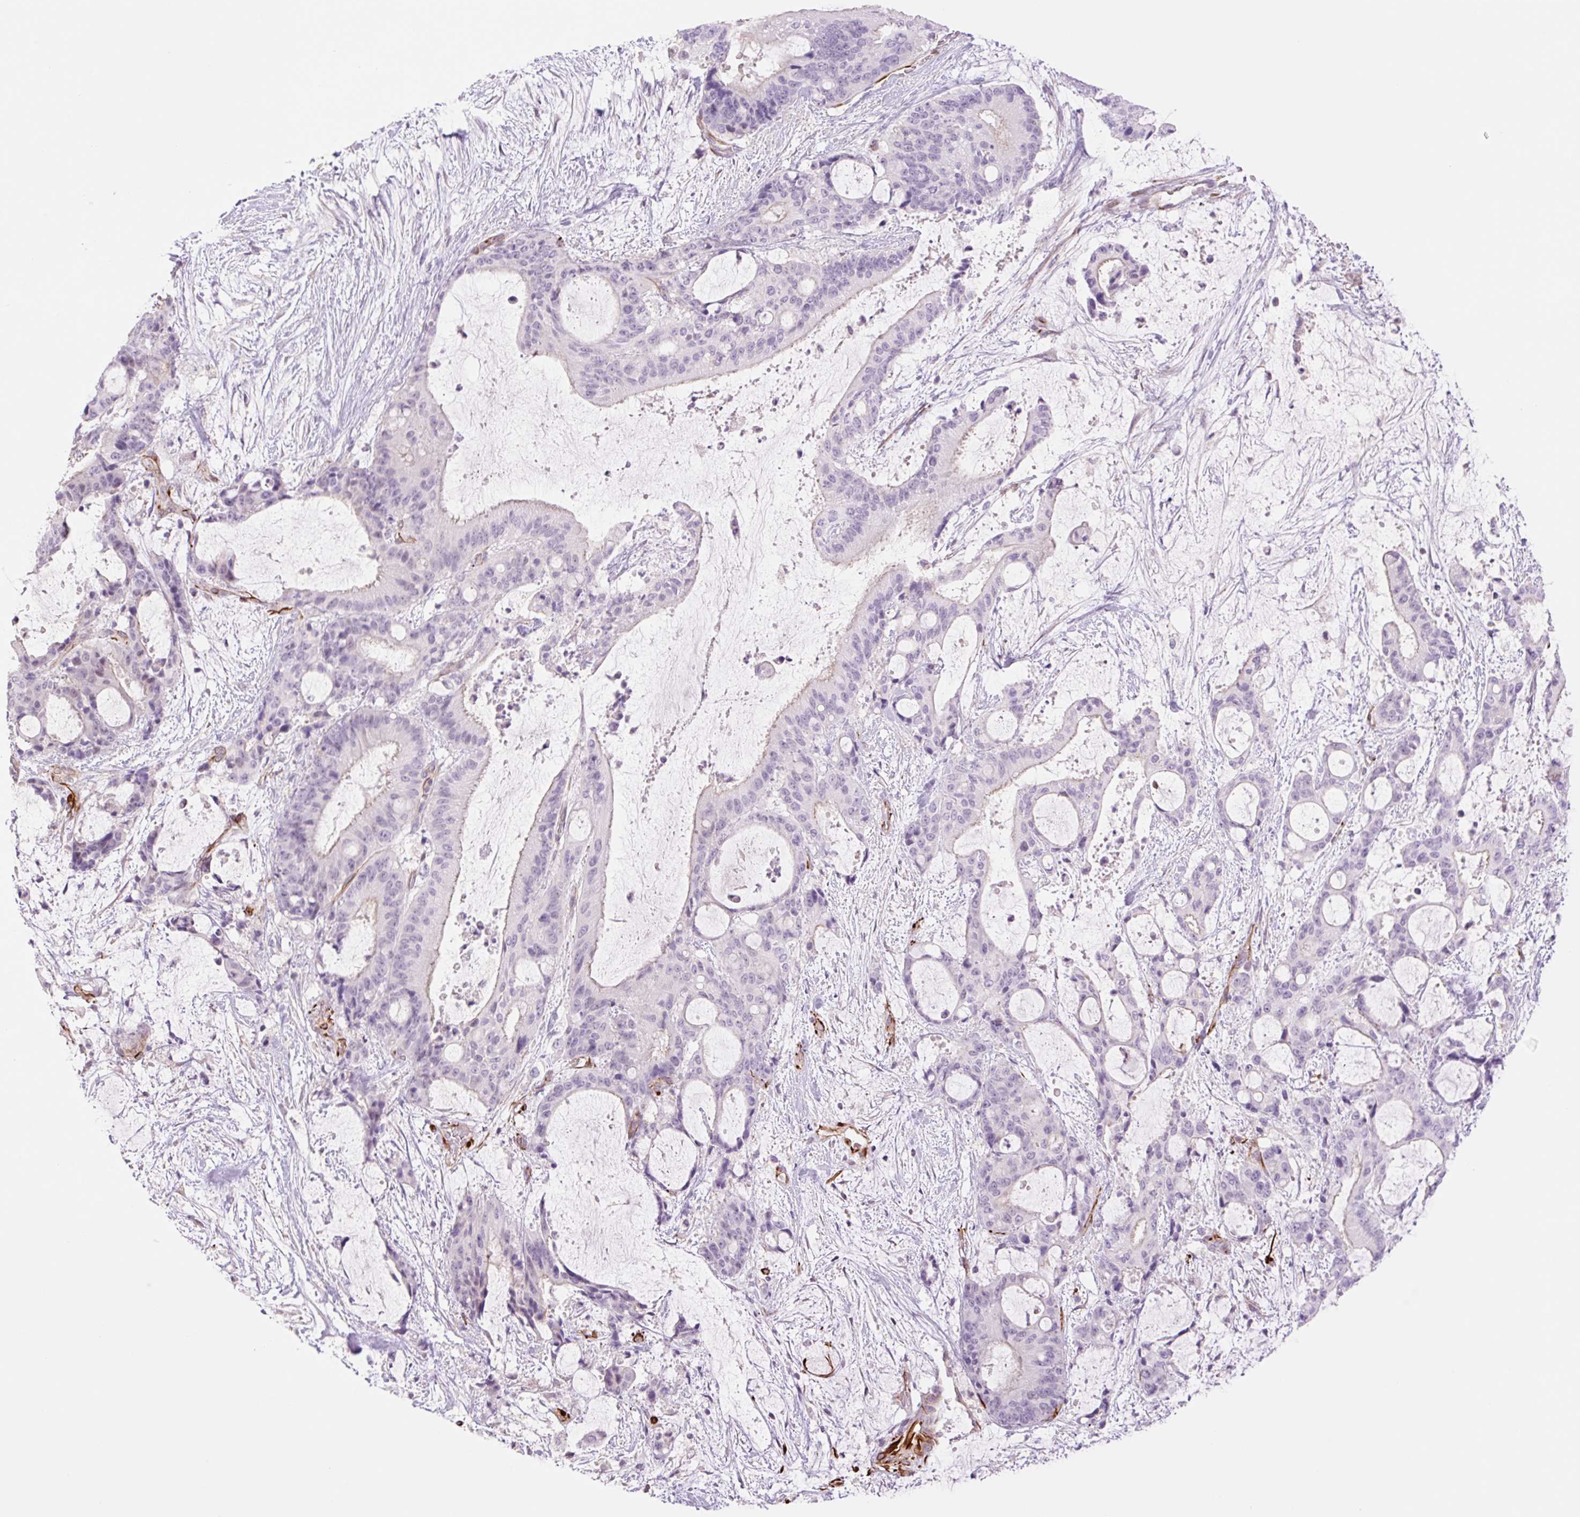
{"staining": {"intensity": "negative", "quantity": "none", "location": "none"}, "tissue": "liver cancer", "cell_type": "Tumor cells", "image_type": "cancer", "snomed": [{"axis": "morphology", "description": "Normal tissue, NOS"}, {"axis": "morphology", "description": "Cholangiocarcinoma"}, {"axis": "topography", "description": "Liver"}, {"axis": "topography", "description": "Peripheral nerve tissue"}], "caption": "IHC of liver cancer shows no positivity in tumor cells.", "gene": "ZFYVE21", "patient": {"sex": "female", "age": 73}}